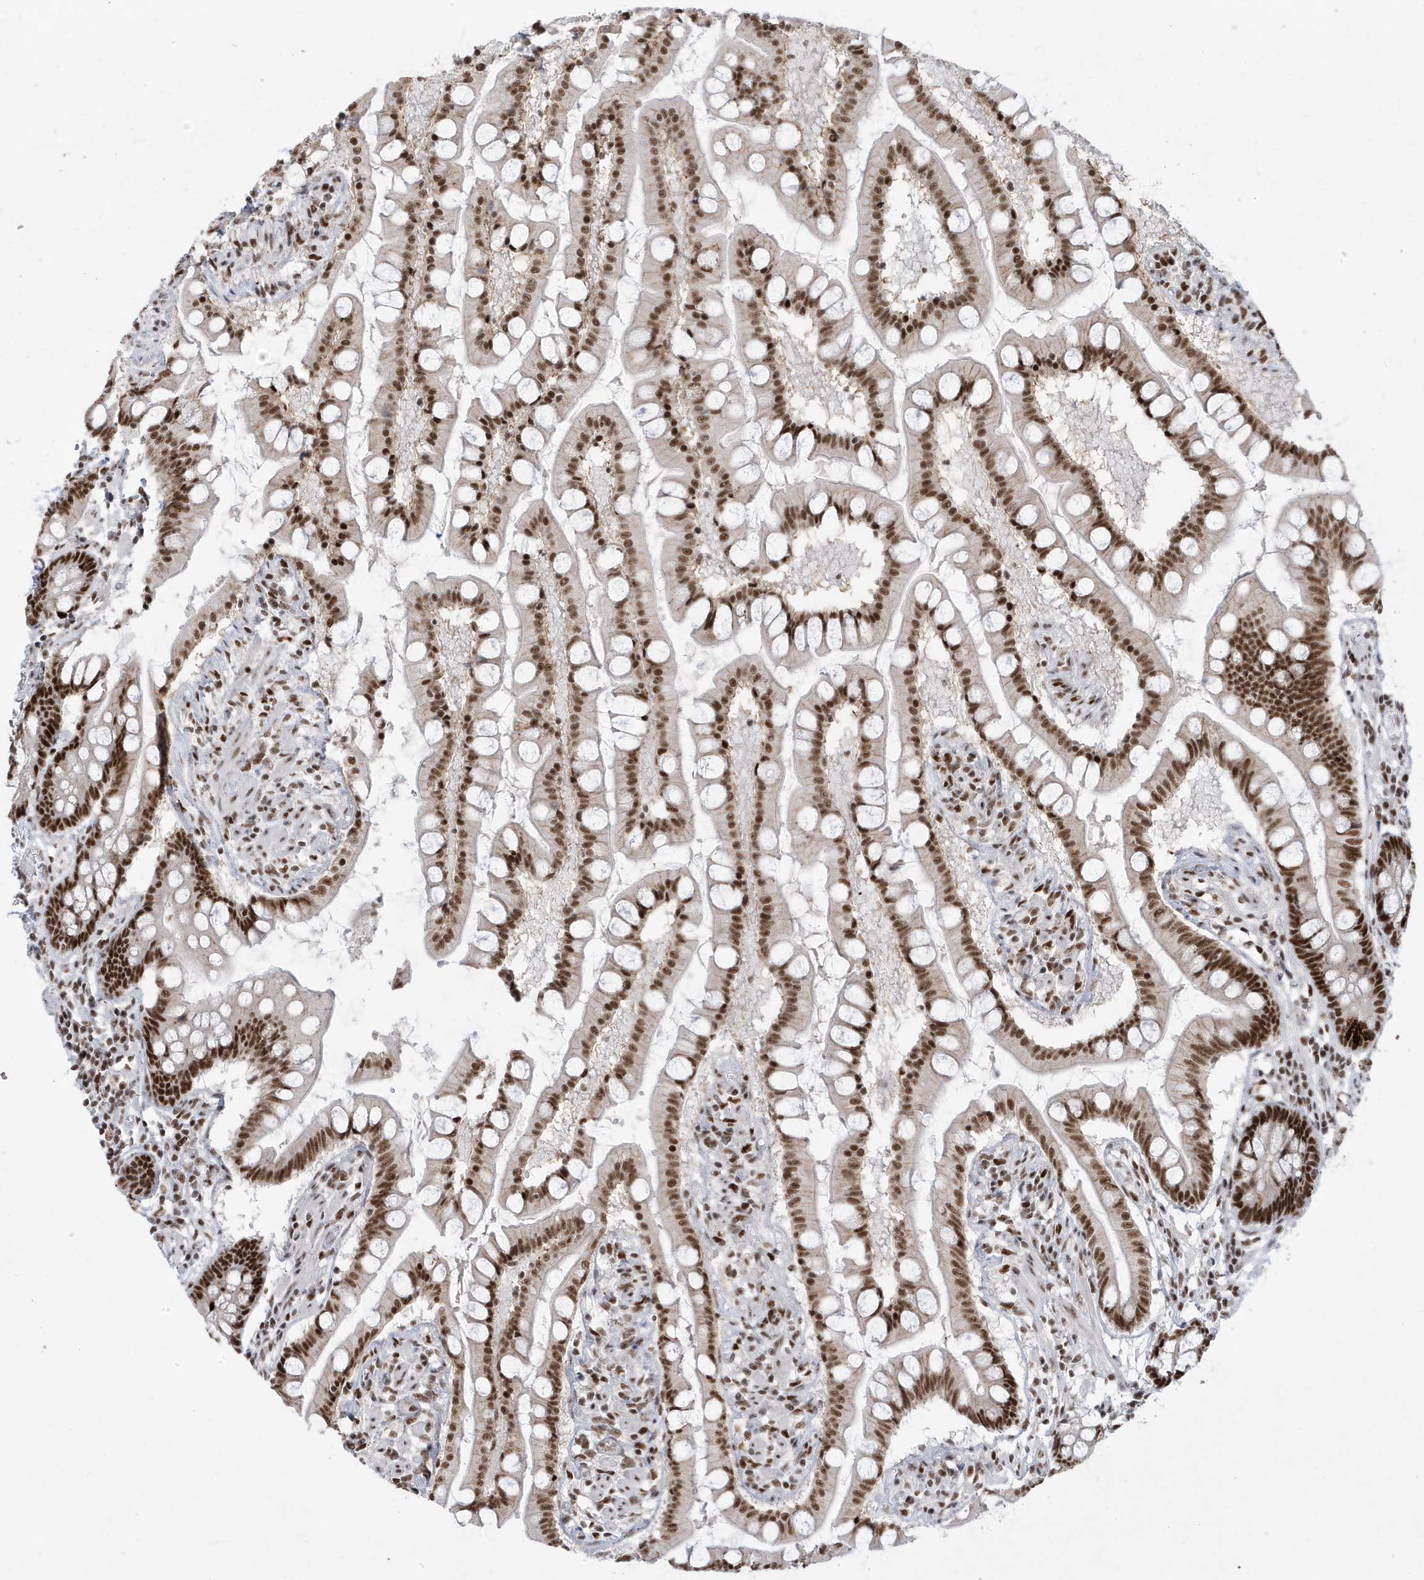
{"staining": {"intensity": "strong", "quantity": ">75%", "location": "nuclear"}, "tissue": "small intestine", "cell_type": "Glandular cells", "image_type": "normal", "snomed": [{"axis": "morphology", "description": "Normal tissue, NOS"}, {"axis": "topography", "description": "Small intestine"}], "caption": "High-power microscopy captured an immunohistochemistry histopathology image of normal small intestine, revealing strong nuclear staining in approximately >75% of glandular cells. (DAB IHC, brown staining for protein, blue staining for nuclei).", "gene": "MTREX", "patient": {"sex": "male", "age": 41}}